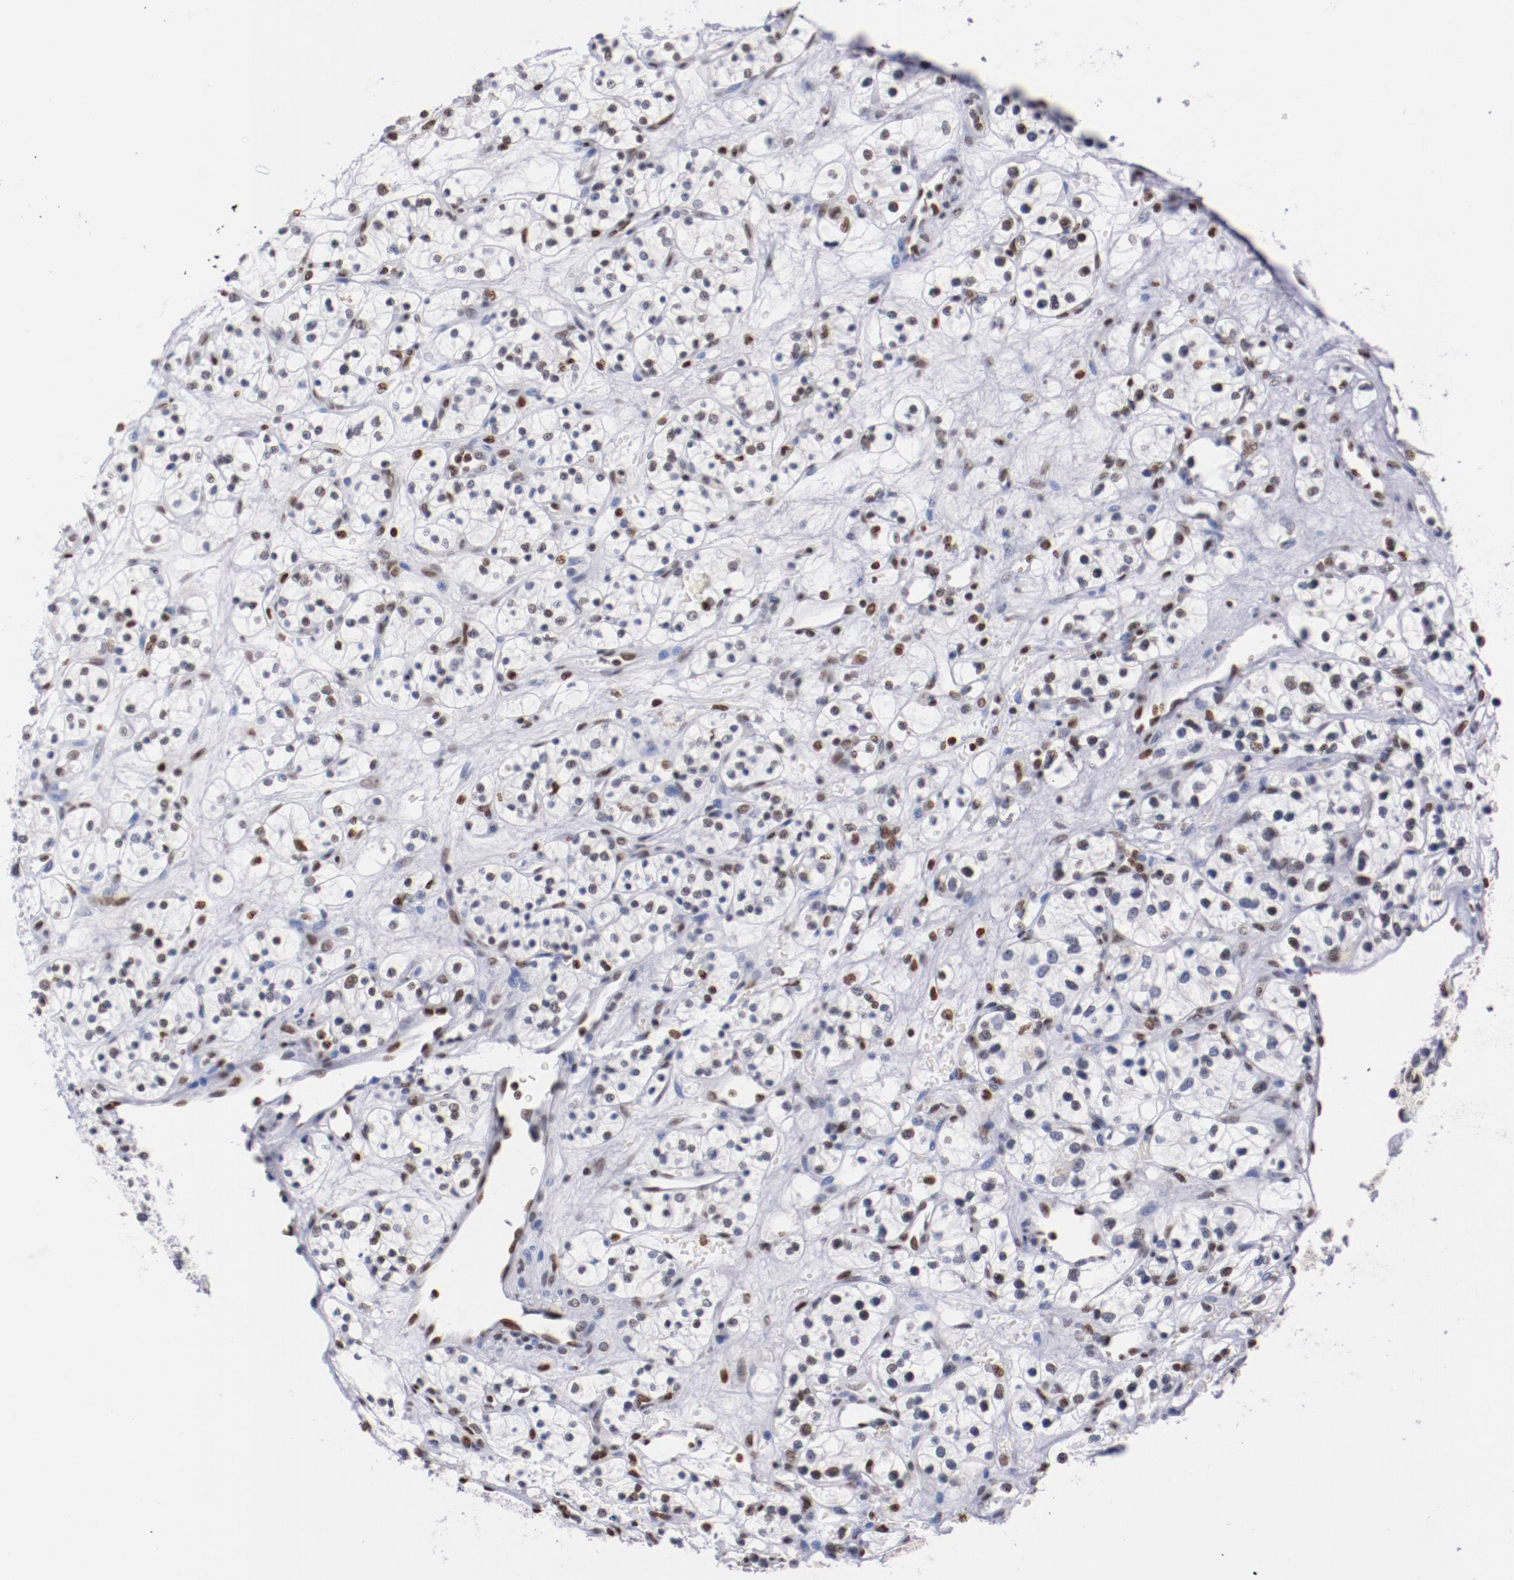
{"staining": {"intensity": "moderate", "quantity": "<25%", "location": "nuclear"}, "tissue": "renal cancer", "cell_type": "Tumor cells", "image_type": "cancer", "snomed": [{"axis": "morphology", "description": "Adenocarcinoma, NOS"}, {"axis": "topography", "description": "Kidney"}], "caption": "A brown stain highlights moderate nuclear positivity of a protein in human adenocarcinoma (renal) tumor cells.", "gene": "IFI16", "patient": {"sex": "female", "age": 60}}